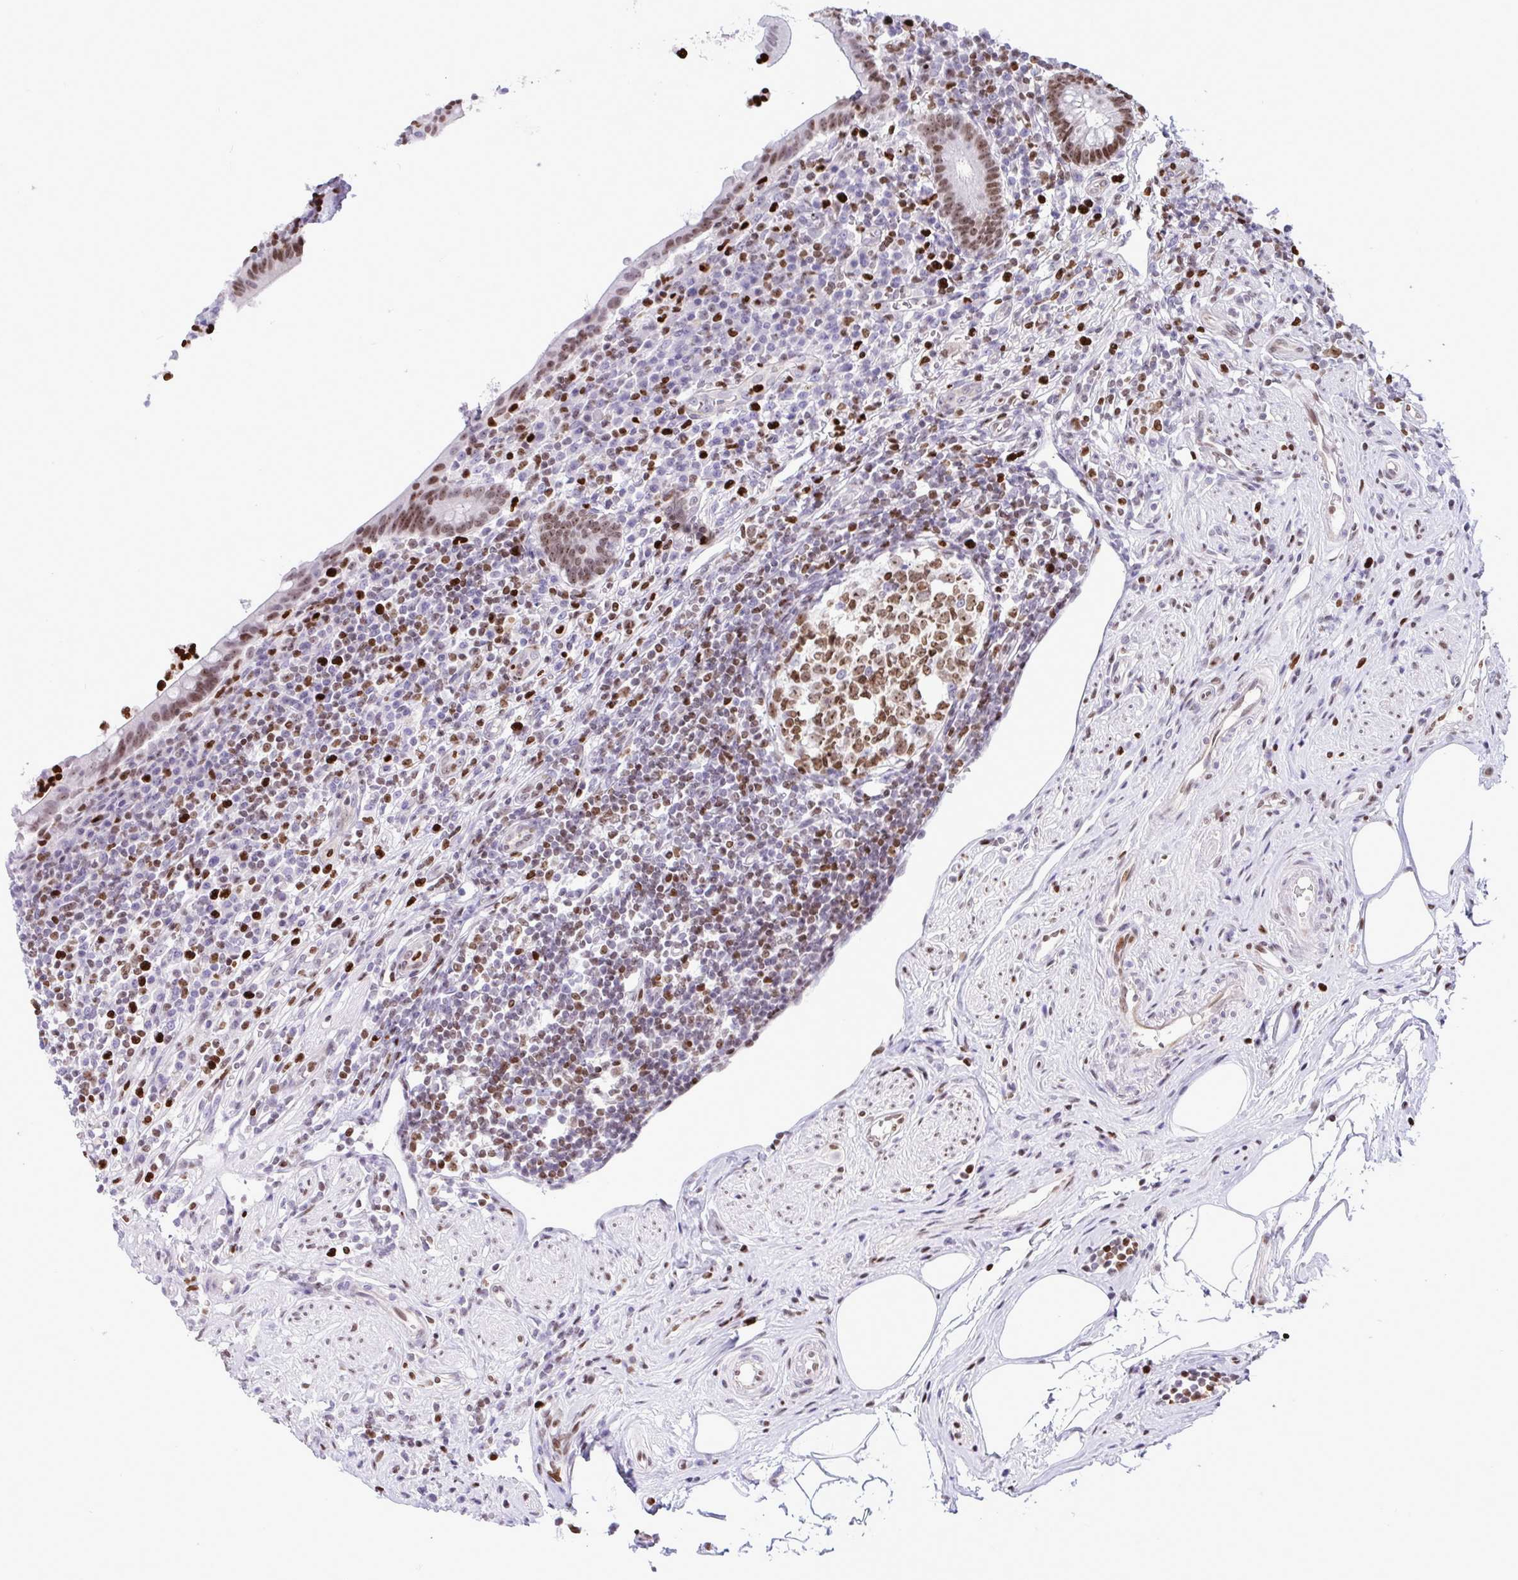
{"staining": {"intensity": "moderate", "quantity": ">75%", "location": "nuclear"}, "tissue": "appendix", "cell_type": "Glandular cells", "image_type": "normal", "snomed": [{"axis": "morphology", "description": "Normal tissue, NOS"}, {"axis": "topography", "description": "Appendix"}], "caption": "Moderate nuclear positivity is identified in about >75% of glandular cells in normal appendix.", "gene": "HMGB2", "patient": {"sex": "female", "age": 56}}